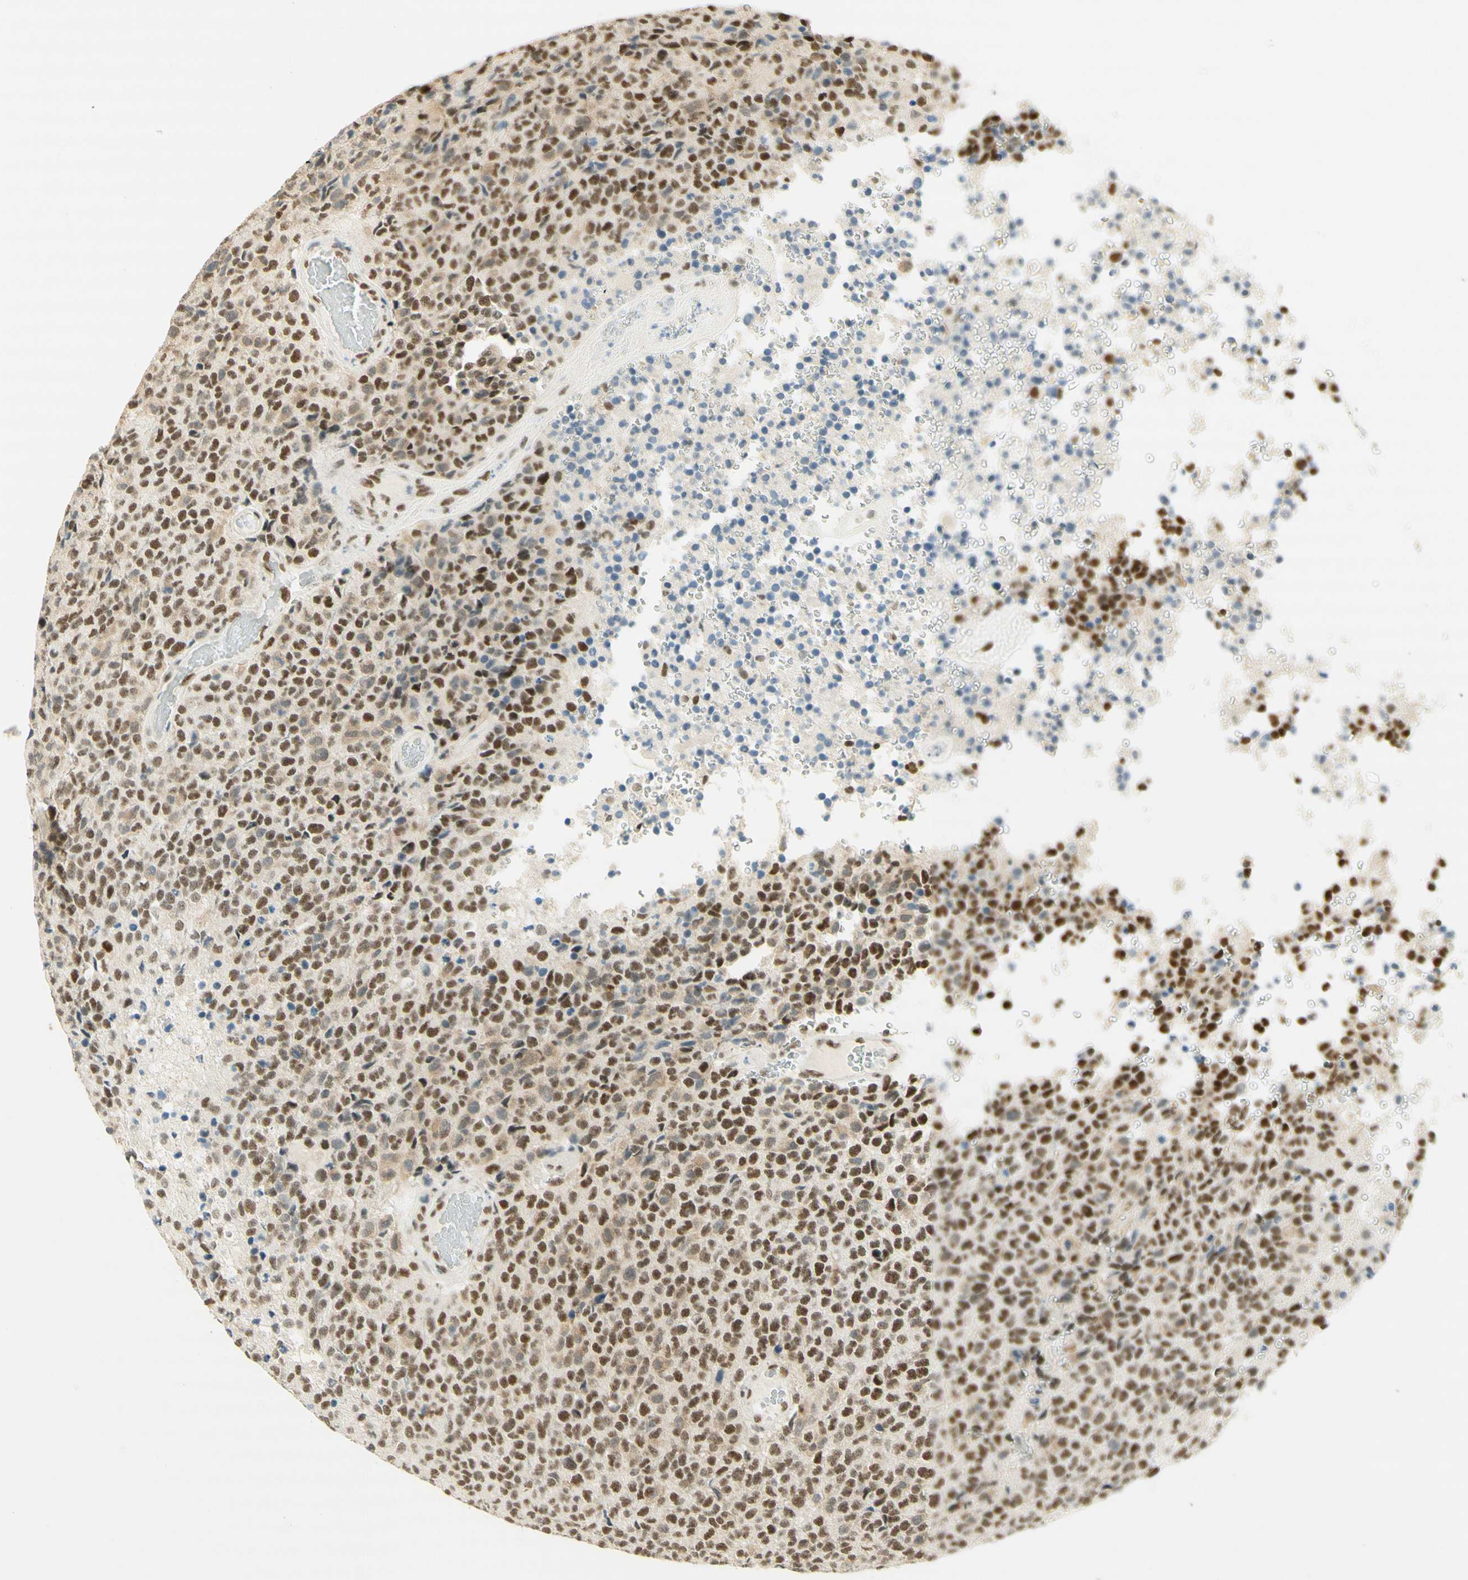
{"staining": {"intensity": "strong", "quantity": ">75%", "location": "nuclear"}, "tissue": "glioma", "cell_type": "Tumor cells", "image_type": "cancer", "snomed": [{"axis": "morphology", "description": "Glioma, malignant, High grade"}, {"axis": "topography", "description": "pancreas cauda"}], "caption": "About >75% of tumor cells in glioma exhibit strong nuclear protein positivity as visualized by brown immunohistochemical staining.", "gene": "PMS2", "patient": {"sex": "male", "age": 60}}